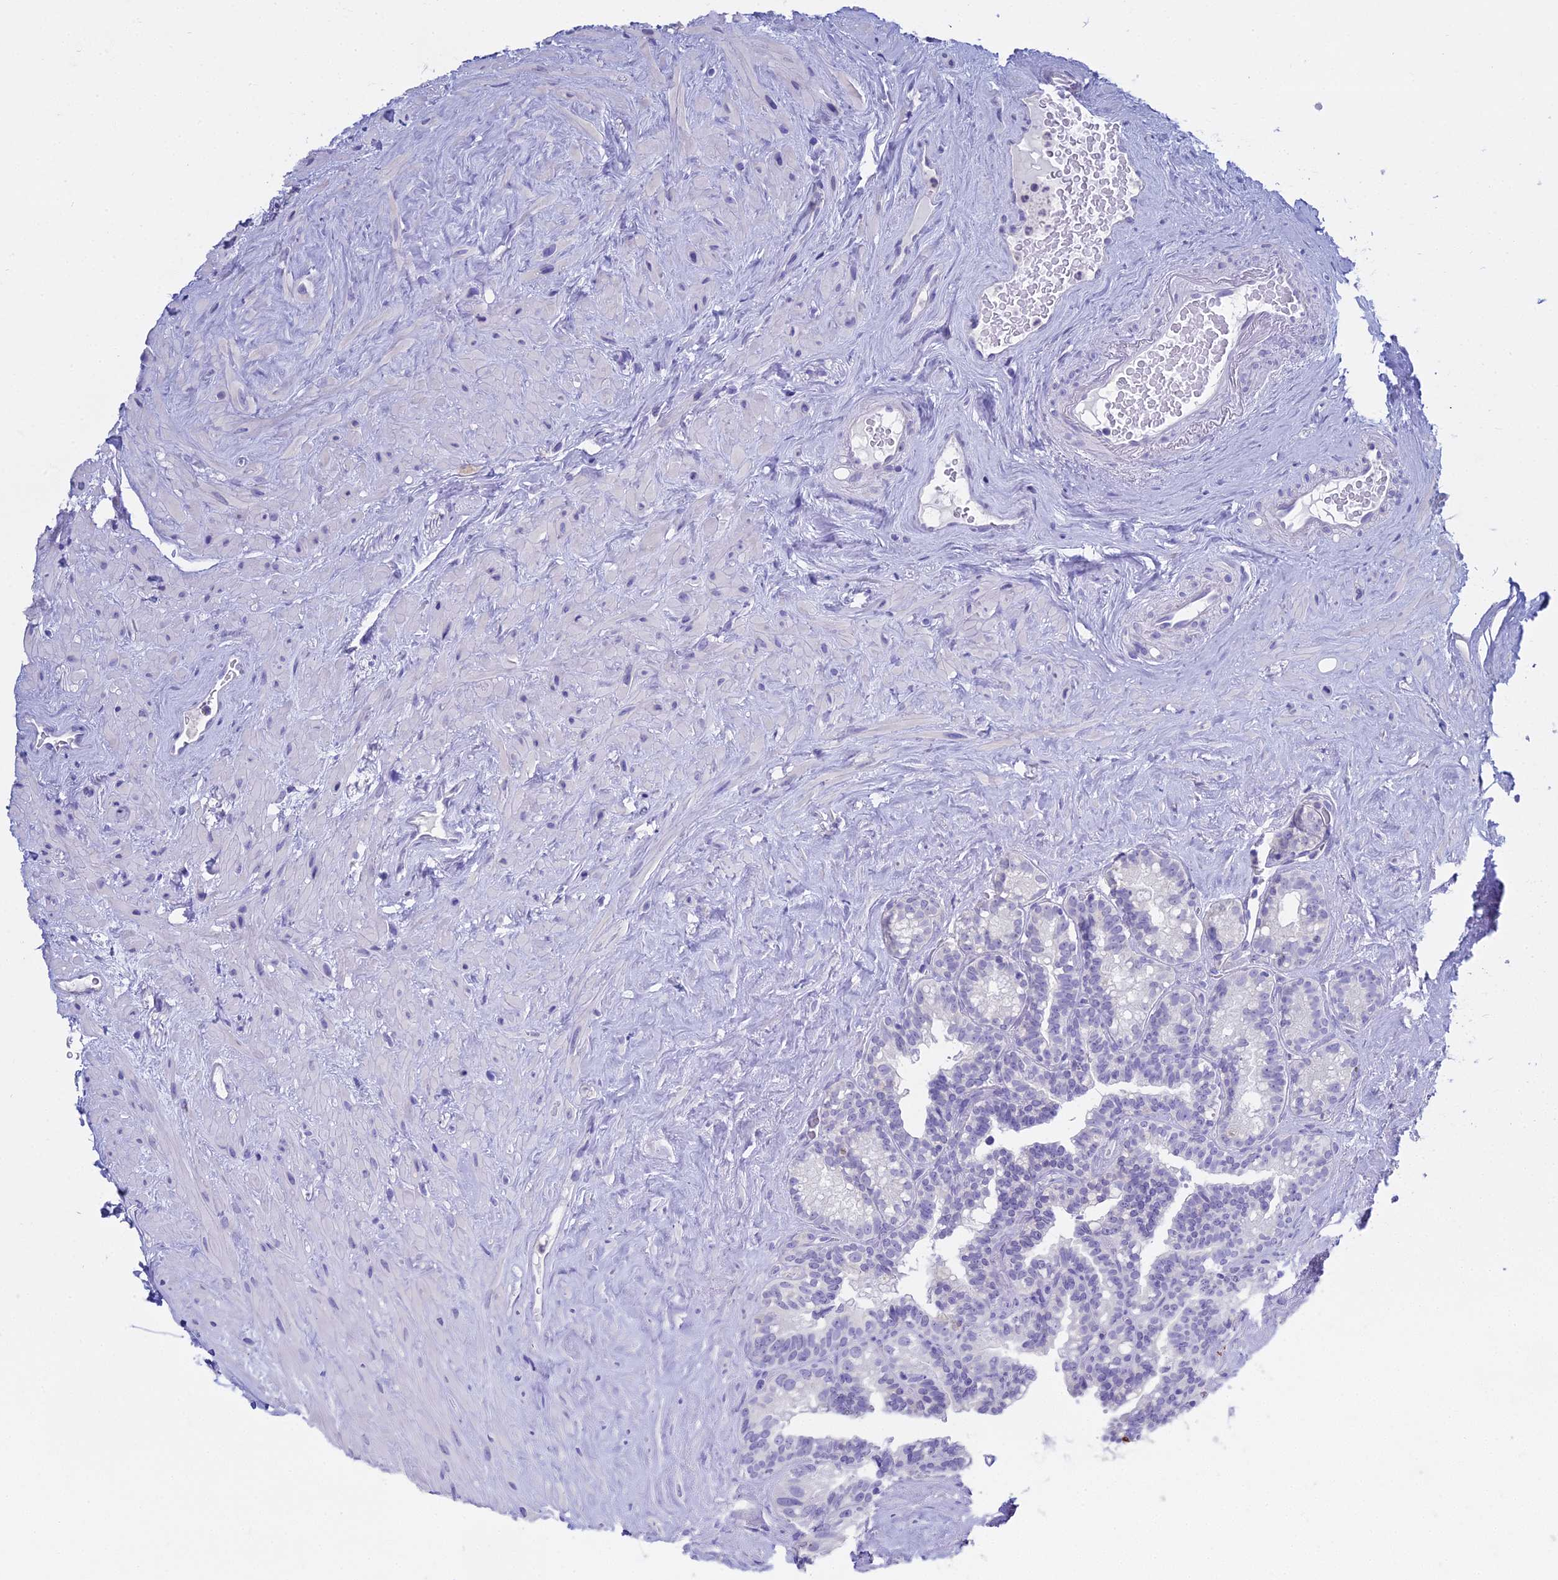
{"staining": {"intensity": "negative", "quantity": "none", "location": "none"}, "tissue": "seminal vesicle", "cell_type": "Glandular cells", "image_type": "normal", "snomed": [{"axis": "morphology", "description": "Normal tissue, NOS"}, {"axis": "topography", "description": "Prostate"}, {"axis": "topography", "description": "Seminal veicle"}], "caption": "Immunohistochemistry photomicrograph of unremarkable seminal vesicle: human seminal vesicle stained with DAB (3,3'-diaminobenzidine) reveals no significant protein positivity in glandular cells. (DAB immunohistochemistry with hematoxylin counter stain).", "gene": "S100A7", "patient": {"sex": "male", "age": 79}}